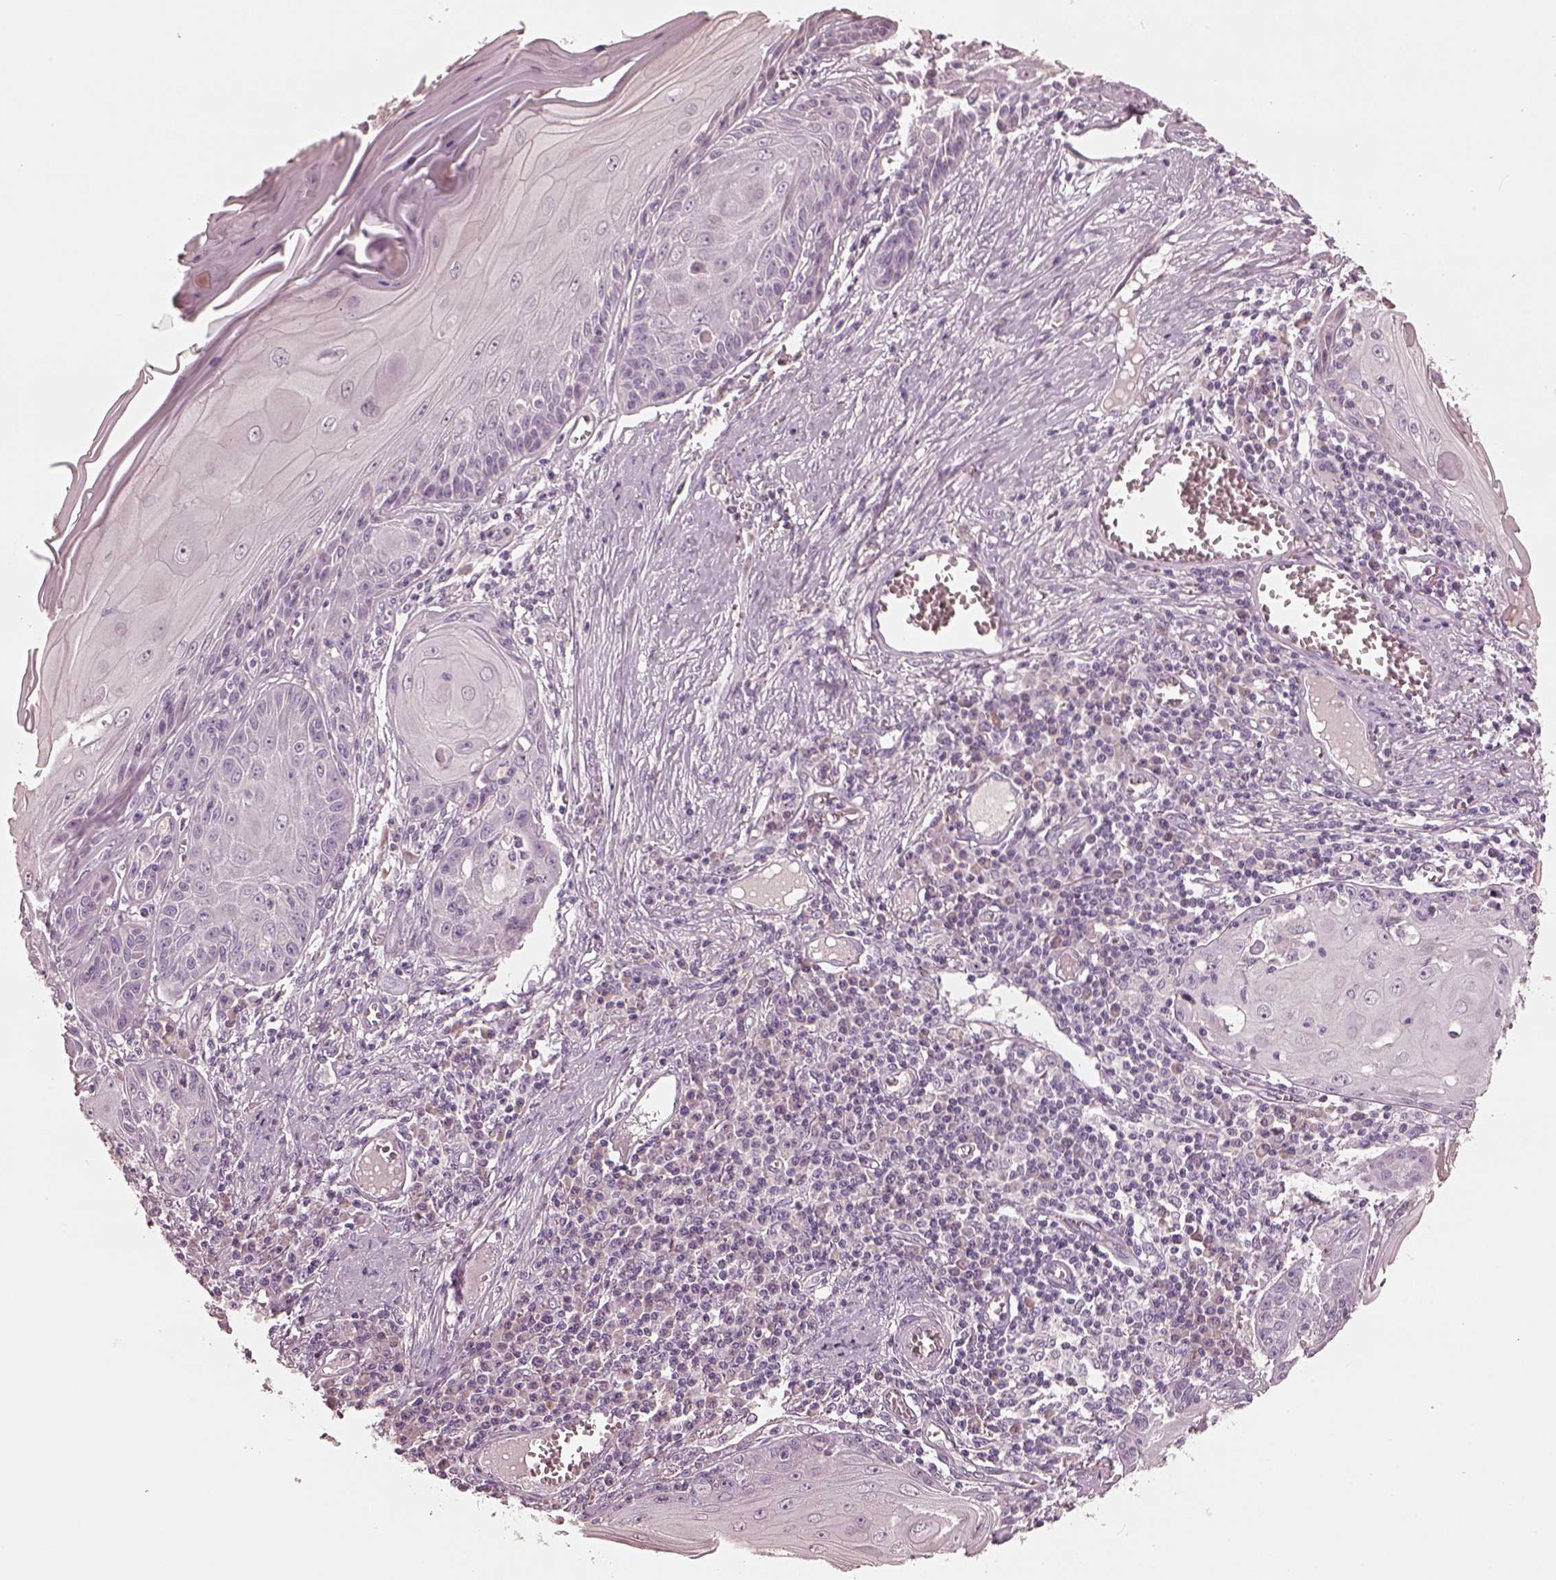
{"staining": {"intensity": "negative", "quantity": "none", "location": "none"}, "tissue": "skin cancer", "cell_type": "Tumor cells", "image_type": "cancer", "snomed": [{"axis": "morphology", "description": "Squamous cell carcinoma, NOS"}, {"axis": "topography", "description": "Skin"}, {"axis": "topography", "description": "Vulva"}], "caption": "There is no significant positivity in tumor cells of skin squamous cell carcinoma.", "gene": "OPTC", "patient": {"sex": "female", "age": 85}}